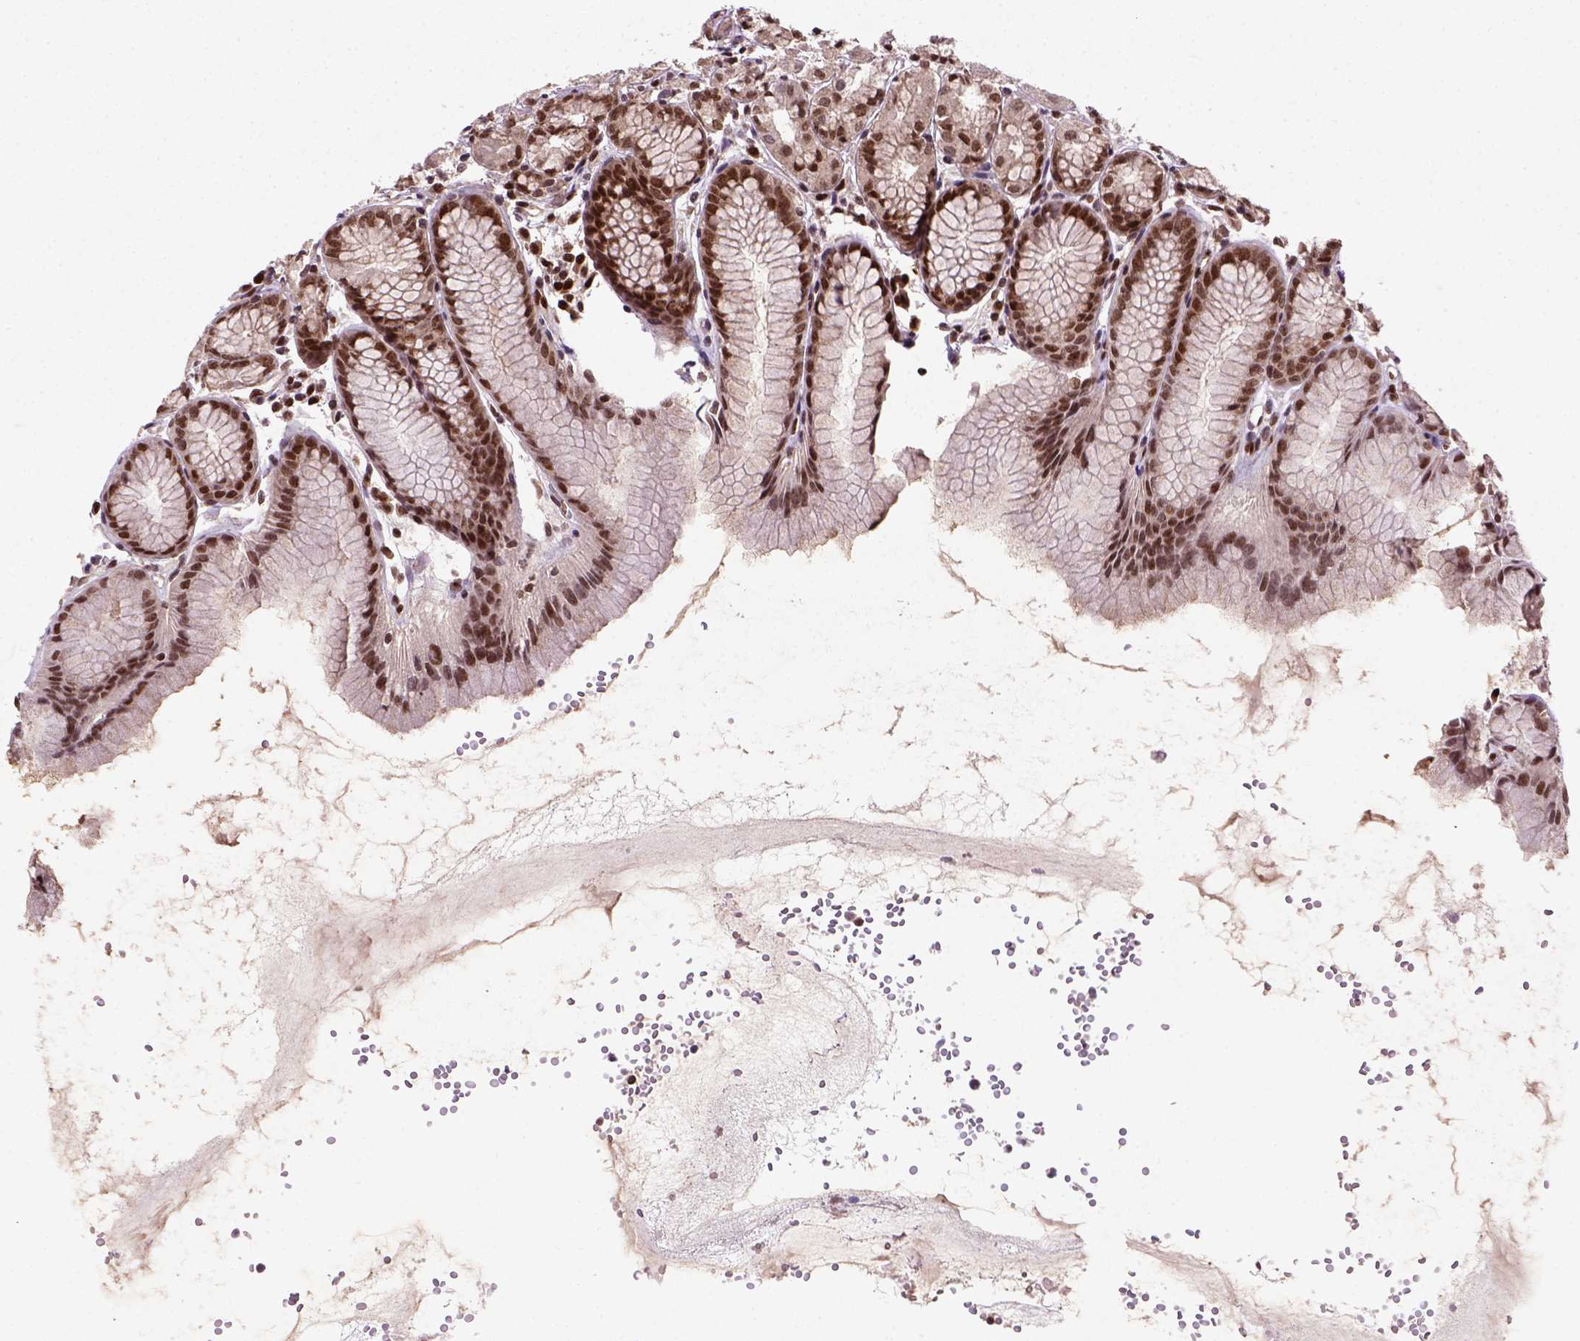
{"staining": {"intensity": "strong", "quantity": ">75%", "location": "nuclear"}, "tissue": "stomach", "cell_type": "Glandular cells", "image_type": "normal", "snomed": [{"axis": "morphology", "description": "Normal tissue, NOS"}, {"axis": "topography", "description": "Stomach, upper"}], "caption": "This image displays IHC staining of unremarkable human stomach, with high strong nuclear expression in approximately >75% of glandular cells.", "gene": "MGMT", "patient": {"sex": "male", "age": 47}}